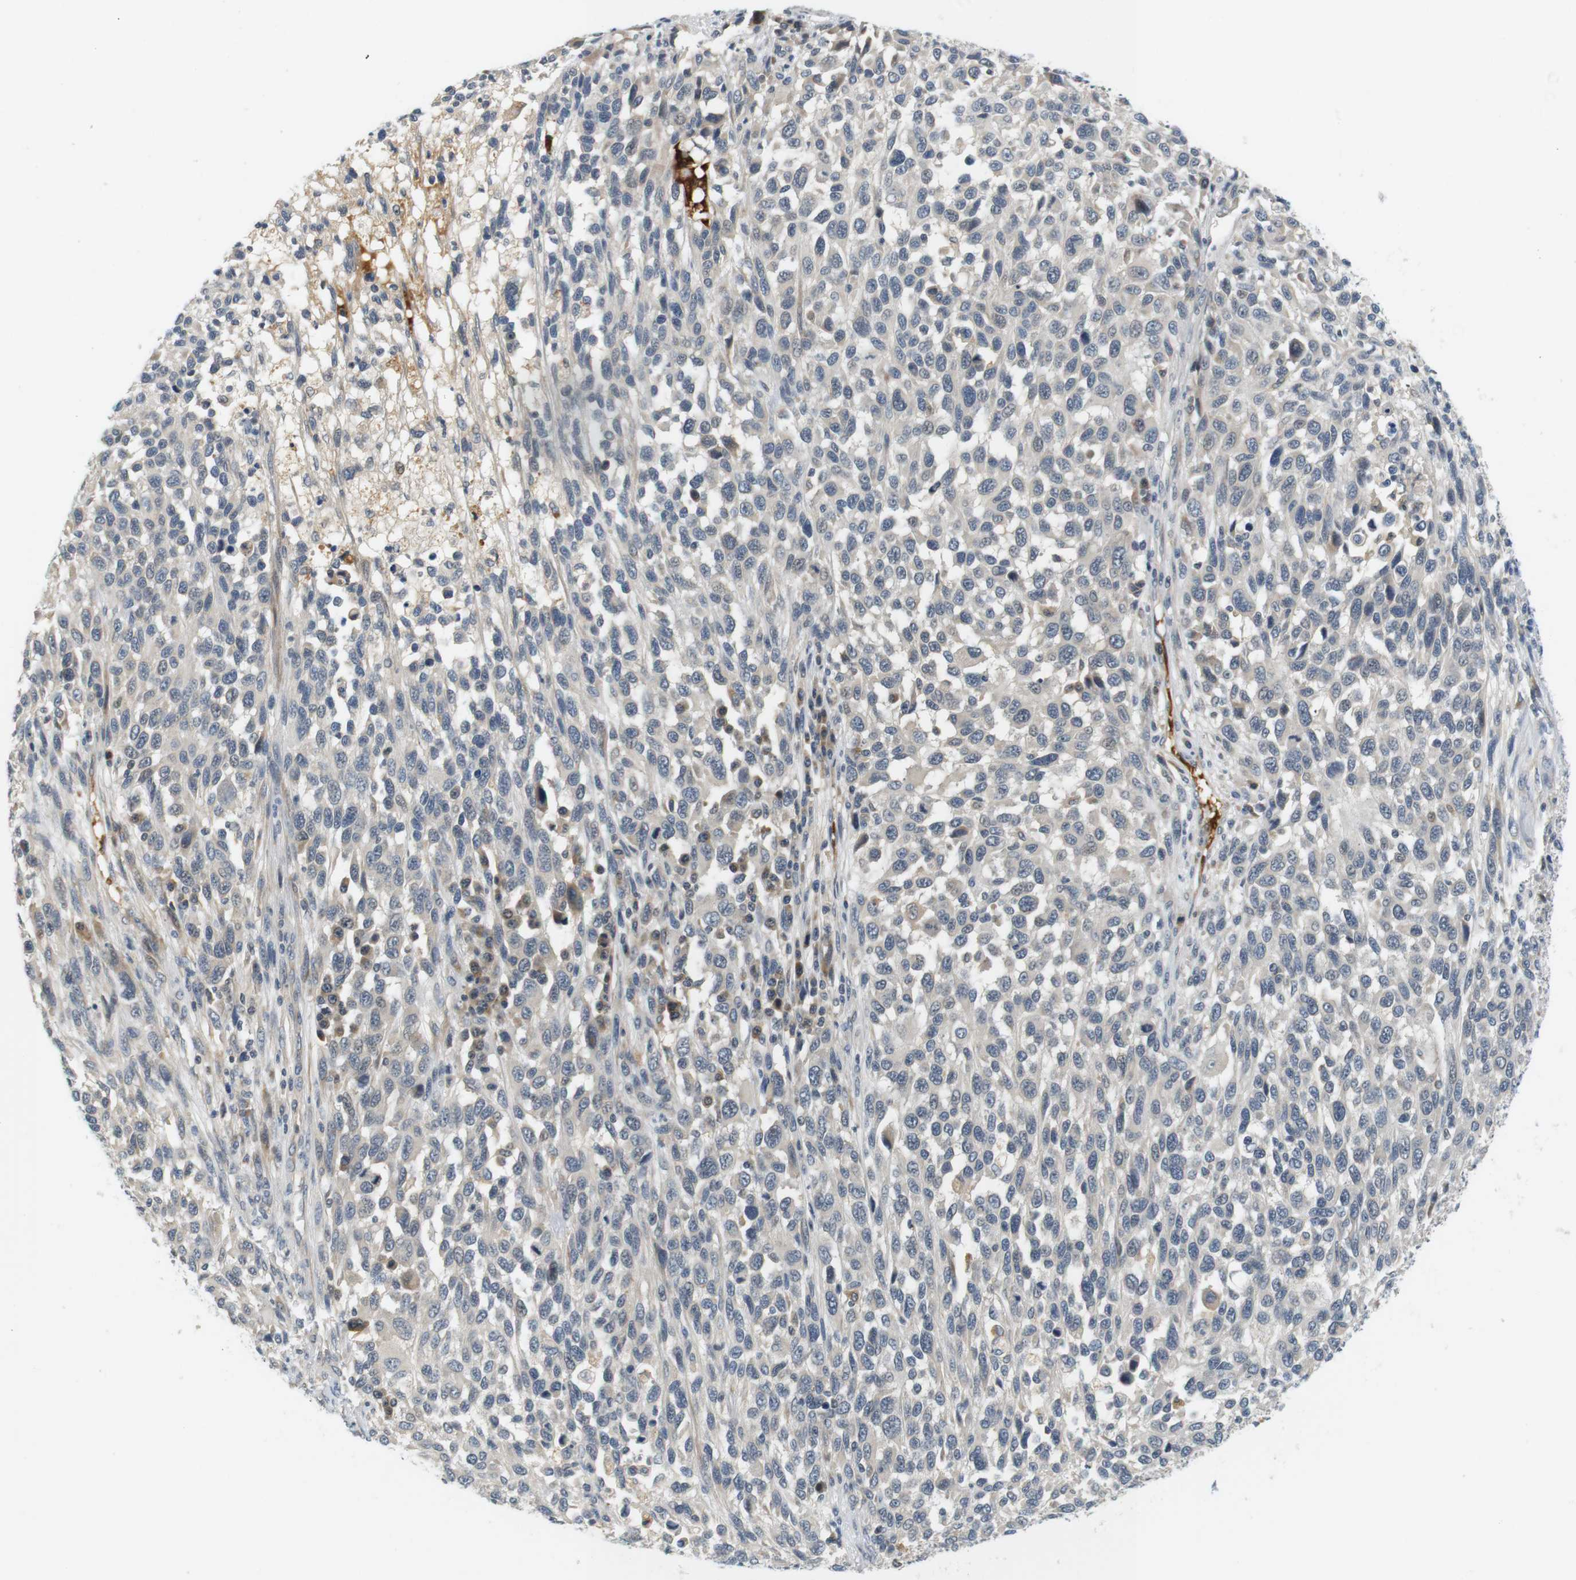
{"staining": {"intensity": "negative", "quantity": "none", "location": "none"}, "tissue": "melanoma", "cell_type": "Tumor cells", "image_type": "cancer", "snomed": [{"axis": "morphology", "description": "Malignant melanoma, Metastatic site"}, {"axis": "topography", "description": "Lymph node"}], "caption": "A histopathology image of melanoma stained for a protein displays no brown staining in tumor cells.", "gene": "WNT7A", "patient": {"sex": "male", "age": 61}}